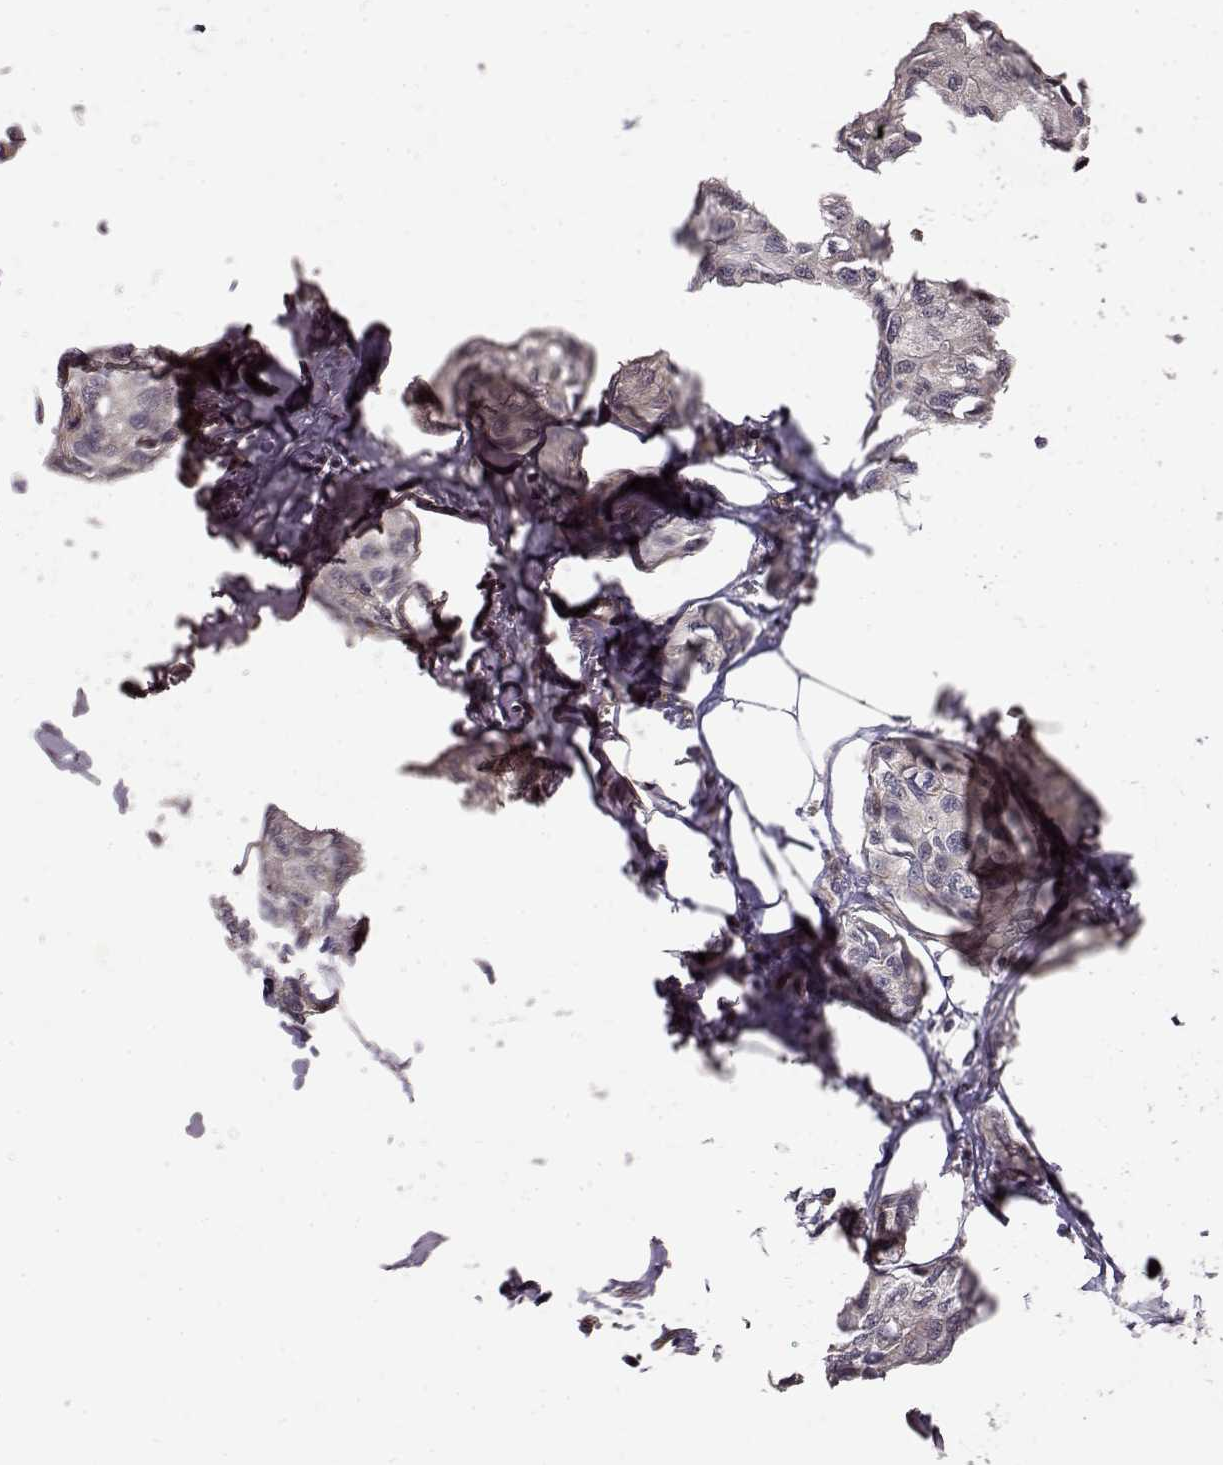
{"staining": {"intensity": "negative", "quantity": "none", "location": "none"}, "tissue": "breast cancer", "cell_type": "Tumor cells", "image_type": "cancer", "snomed": [{"axis": "morphology", "description": "Duct carcinoma"}, {"axis": "topography", "description": "Breast"}], "caption": "An IHC histopathology image of intraductal carcinoma (breast) is shown. There is no staining in tumor cells of intraductal carcinoma (breast).", "gene": "BACH2", "patient": {"sex": "female", "age": 80}}